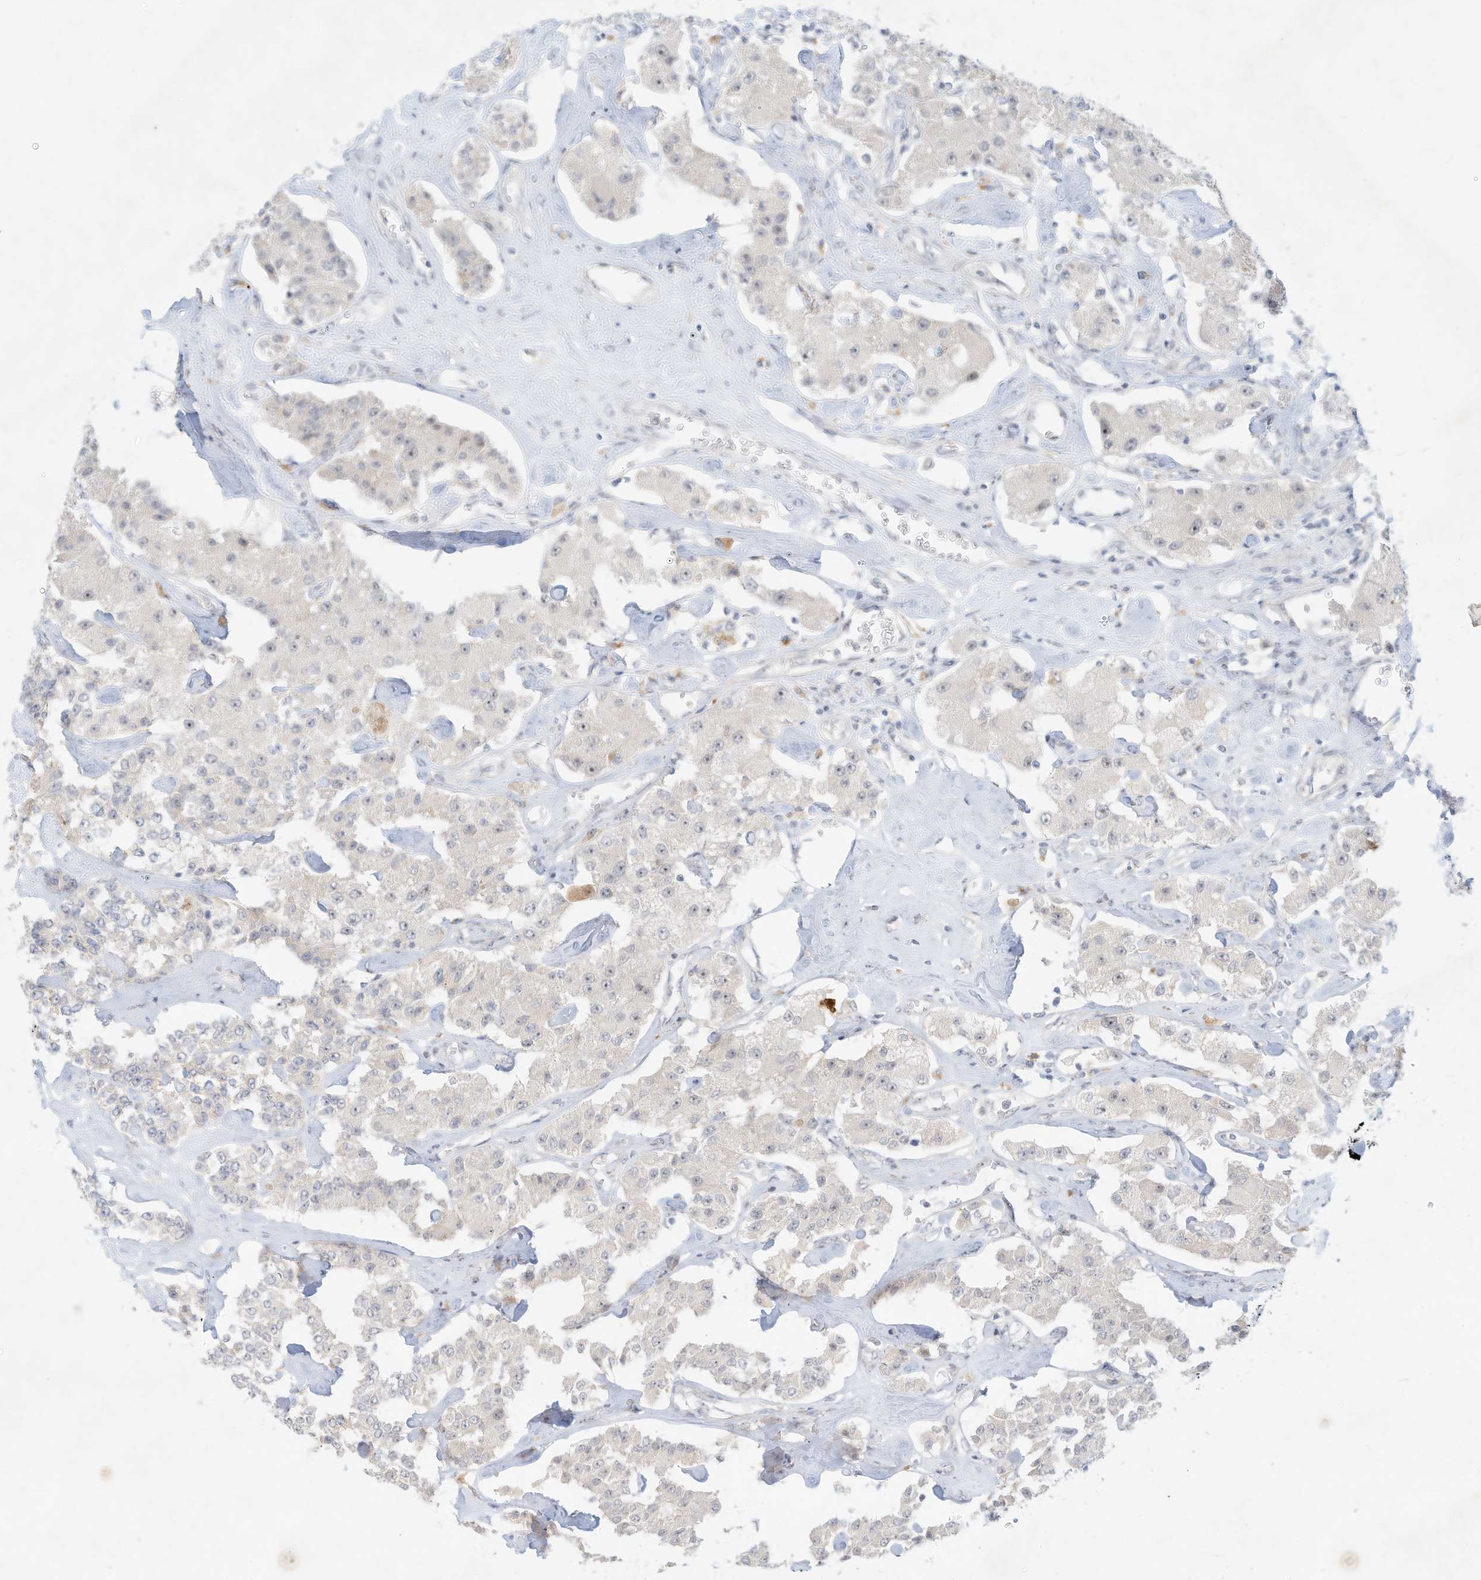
{"staining": {"intensity": "negative", "quantity": "none", "location": "none"}, "tissue": "carcinoid", "cell_type": "Tumor cells", "image_type": "cancer", "snomed": [{"axis": "morphology", "description": "Carcinoid, malignant, NOS"}, {"axis": "topography", "description": "Pancreas"}], "caption": "High power microscopy image of an immunohistochemistry image of carcinoid, revealing no significant positivity in tumor cells. (DAB (3,3'-diaminobenzidine) immunohistochemistry (IHC) visualized using brightfield microscopy, high magnification).", "gene": "PAK6", "patient": {"sex": "male", "age": 41}}